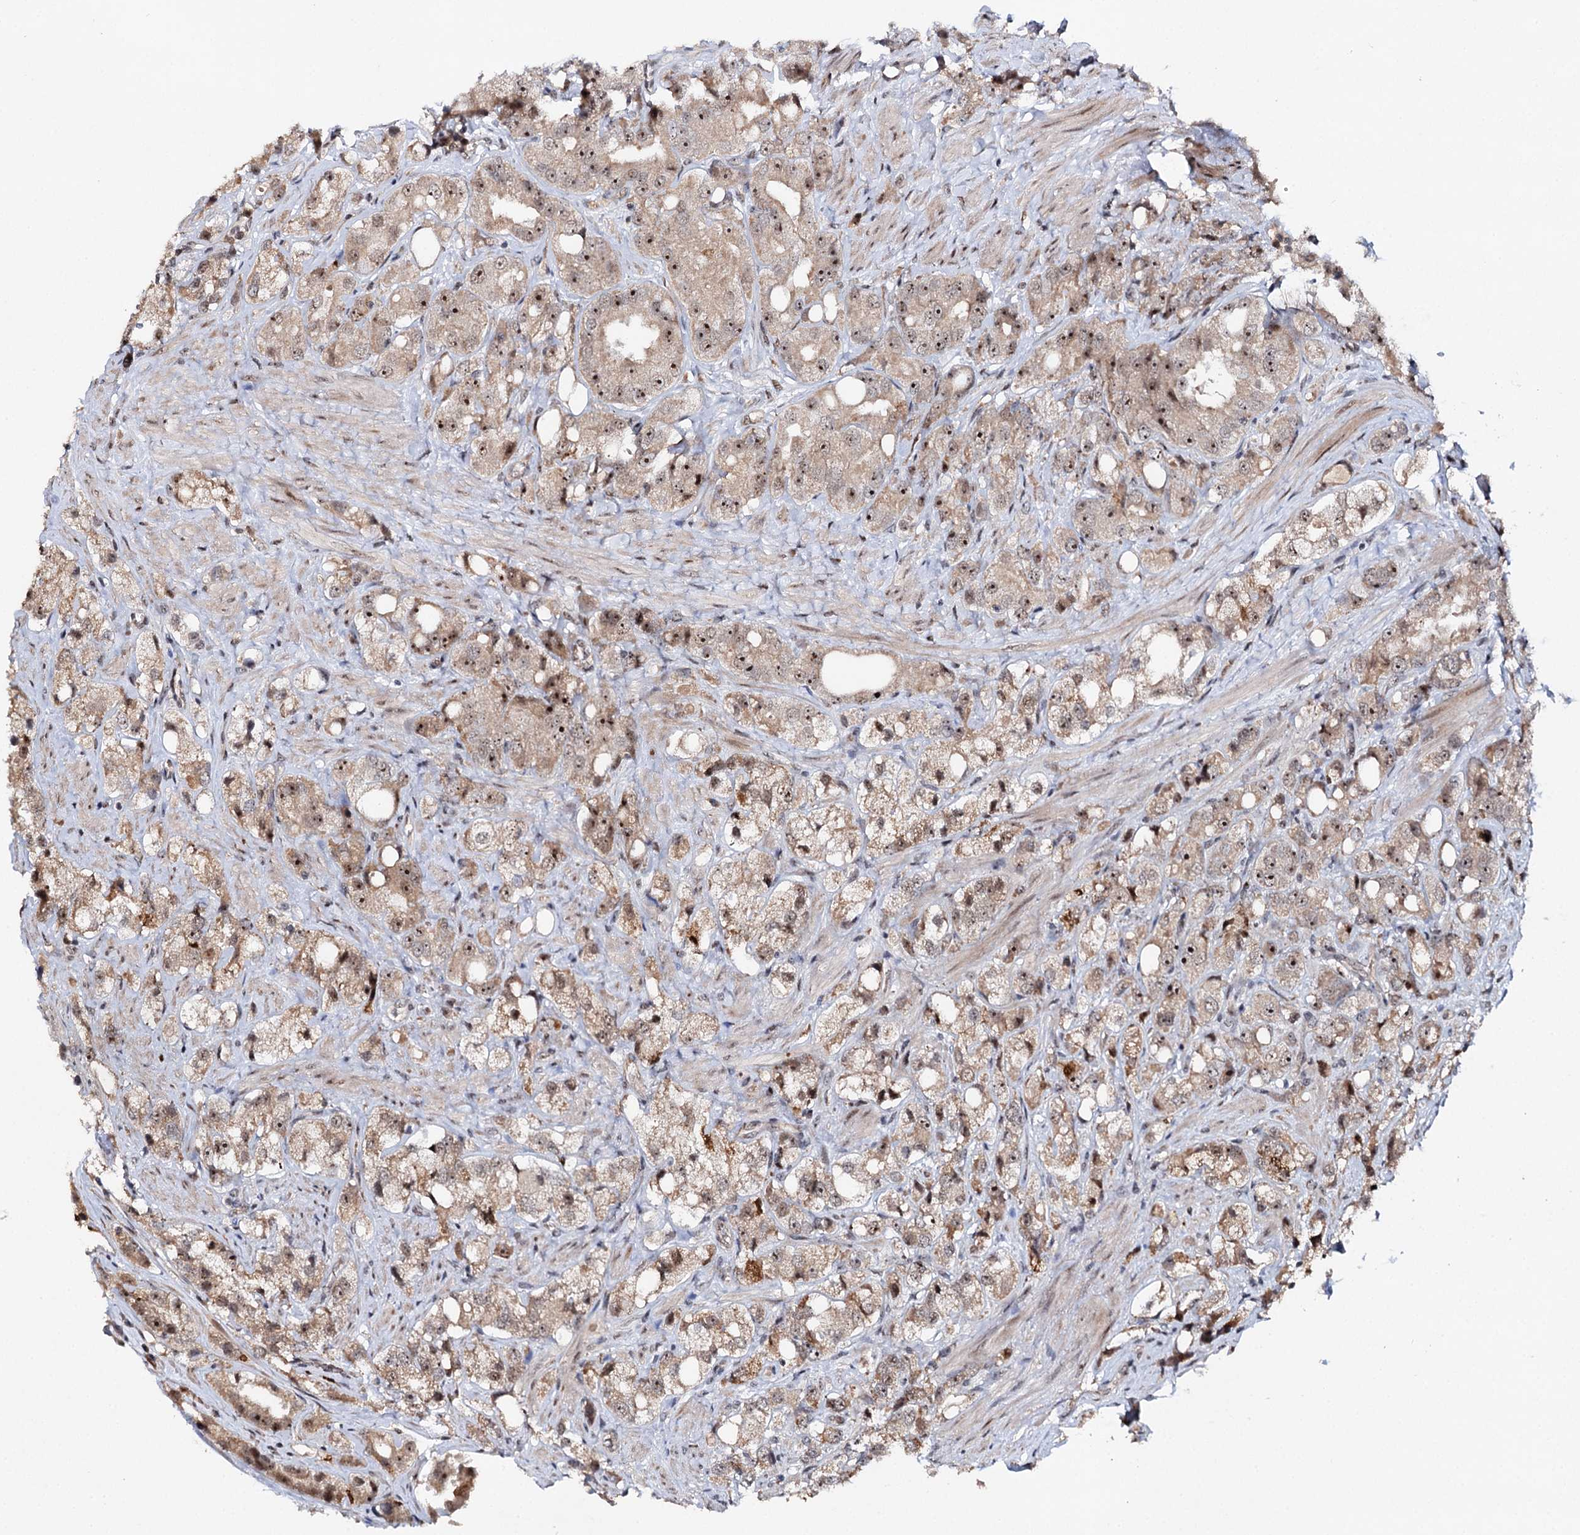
{"staining": {"intensity": "moderate", "quantity": ">75%", "location": "cytoplasmic/membranous,nuclear"}, "tissue": "prostate cancer", "cell_type": "Tumor cells", "image_type": "cancer", "snomed": [{"axis": "morphology", "description": "Adenocarcinoma, NOS"}, {"axis": "topography", "description": "Prostate"}], "caption": "Human prostate cancer (adenocarcinoma) stained with a brown dye exhibits moderate cytoplasmic/membranous and nuclear positive expression in approximately >75% of tumor cells.", "gene": "BUD13", "patient": {"sex": "male", "age": 79}}